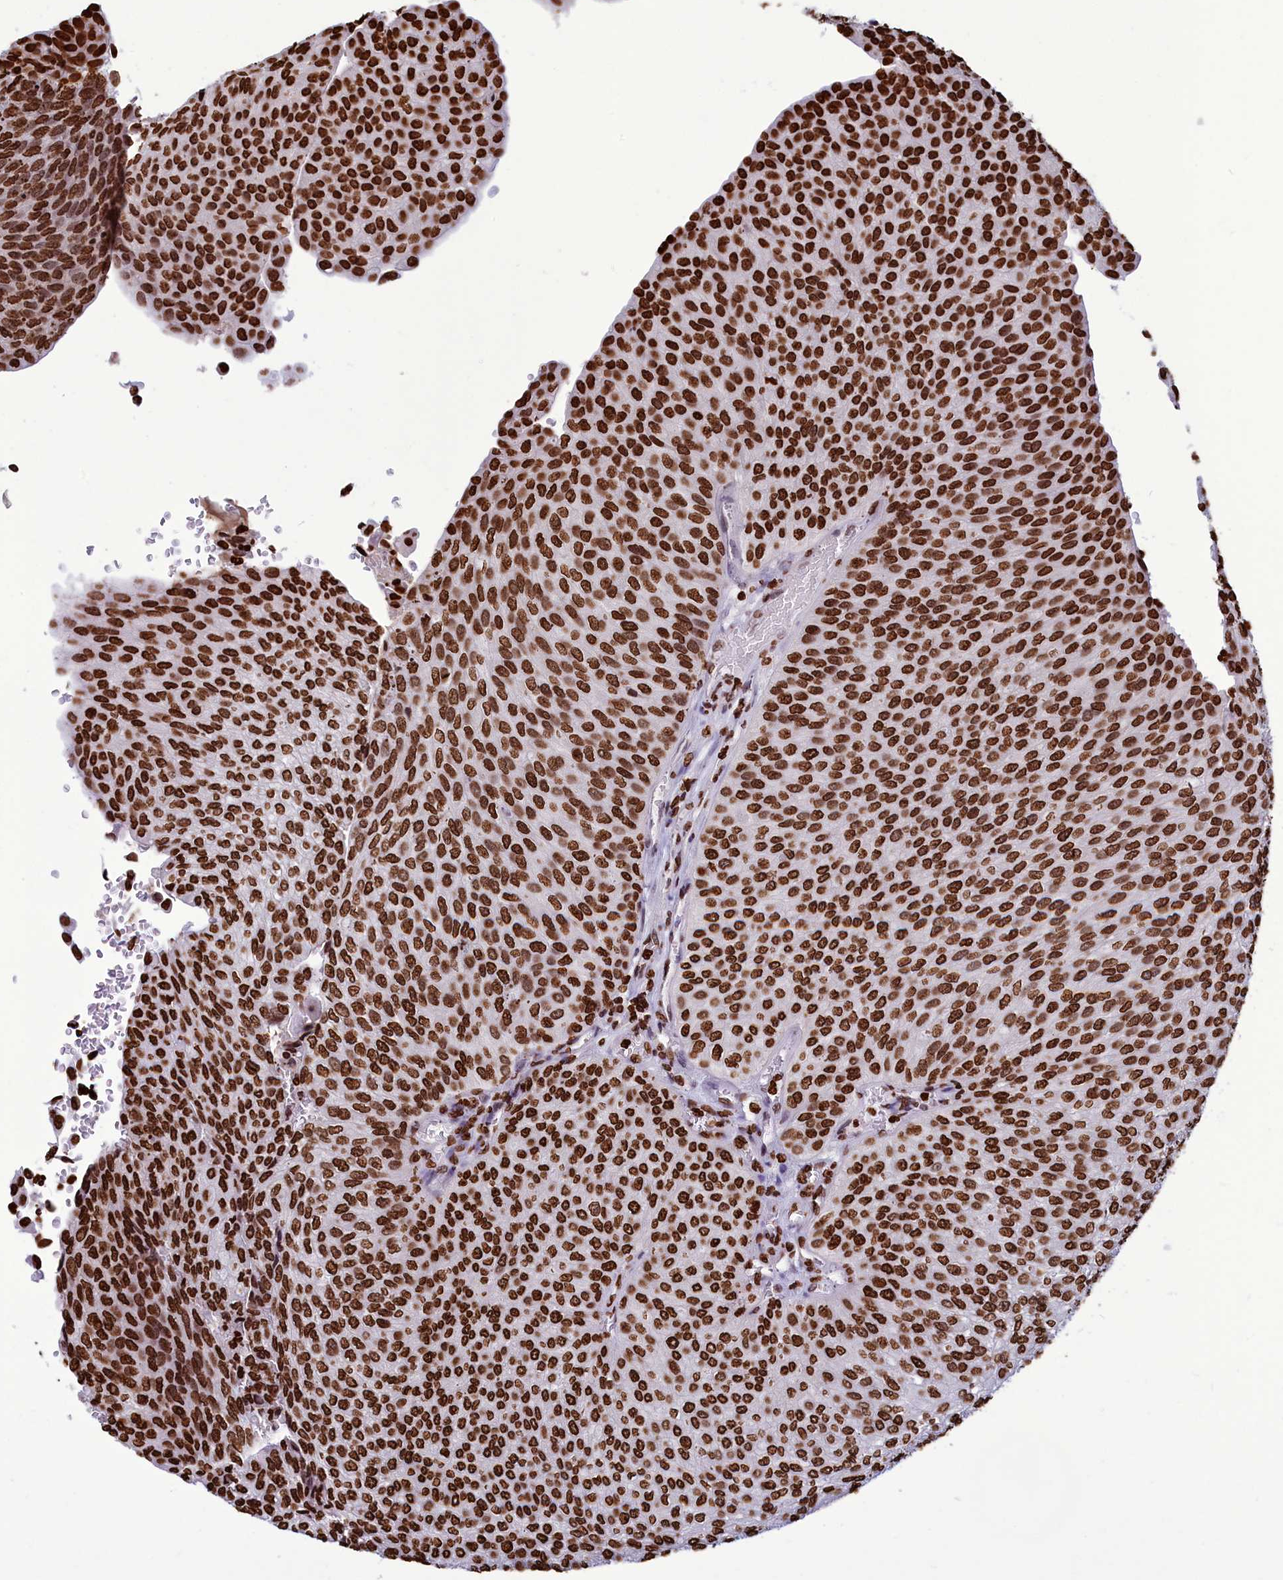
{"staining": {"intensity": "strong", "quantity": ">75%", "location": "nuclear"}, "tissue": "urothelial cancer", "cell_type": "Tumor cells", "image_type": "cancer", "snomed": [{"axis": "morphology", "description": "Urothelial carcinoma, High grade"}, {"axis": "topography", "description": "Urinary bladder"}], "caption": "A photomicrograph showing strong nuclear expression in approximately >75% of tumor cells in urothelial carcinoma (high-grade), as visualized by brown immunohistochemical staining.", "gene": "AKAP17A", "patient": {"sex": "female", "age": 79}}